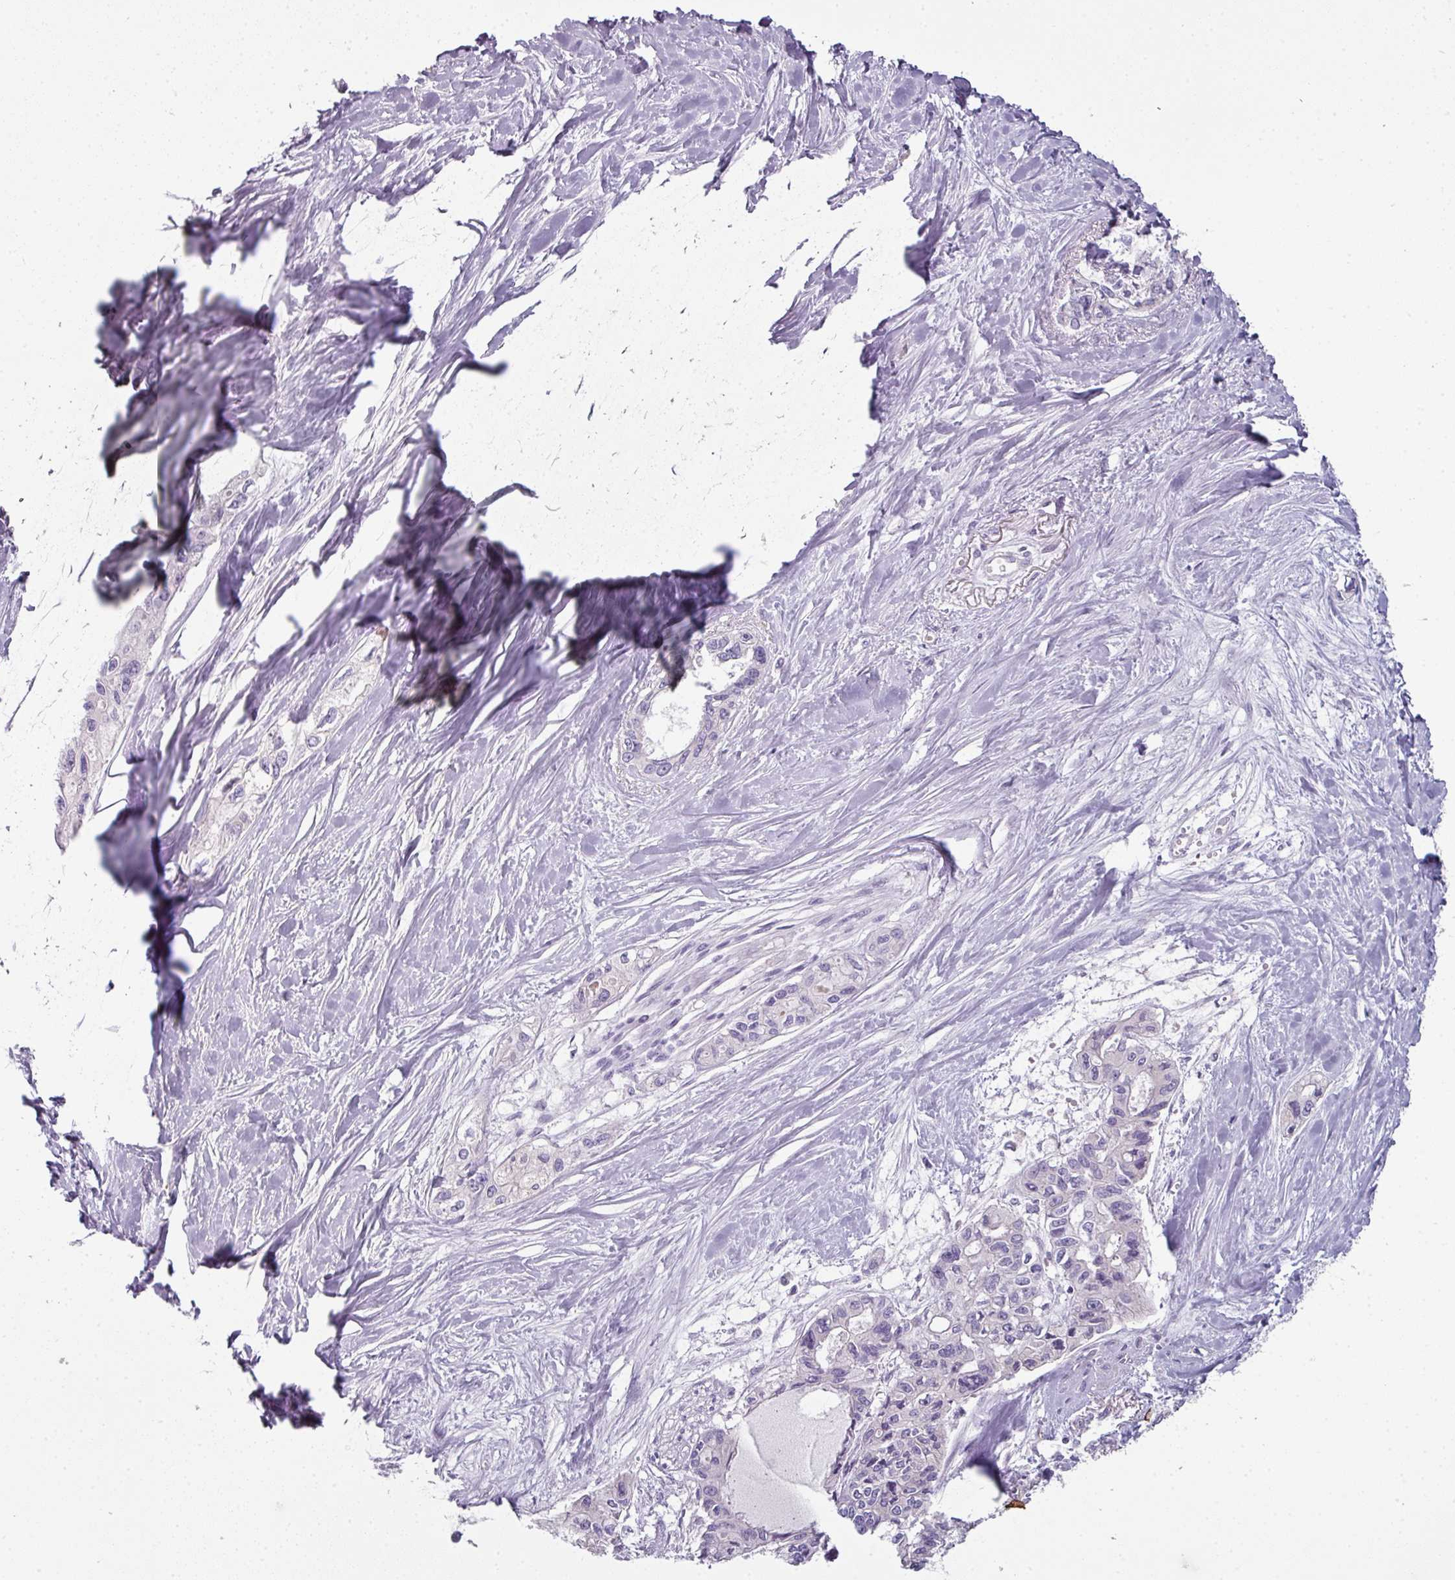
{"staining": {"intensity": "negative", "quantity": "none", "location": "none"}, "tissue": "pancreatic cancer", "cell_type": "Tumor cells", "image_type": "cancer", "snomed": [{"axis": "morphology", "description": "Adenocarcinoma, NOS"}, {"axis": "topography", "description": "Pancreas"}], "caption": "High magnification brightfield microscopy of pancreatic adenocarcinoma stained with DAB (brown) and counterstained with hematoxylin (blue): tumor cells show no significant staining.", "gene": "FHAD1", "patient": {"sex": "female", "age": 50}}